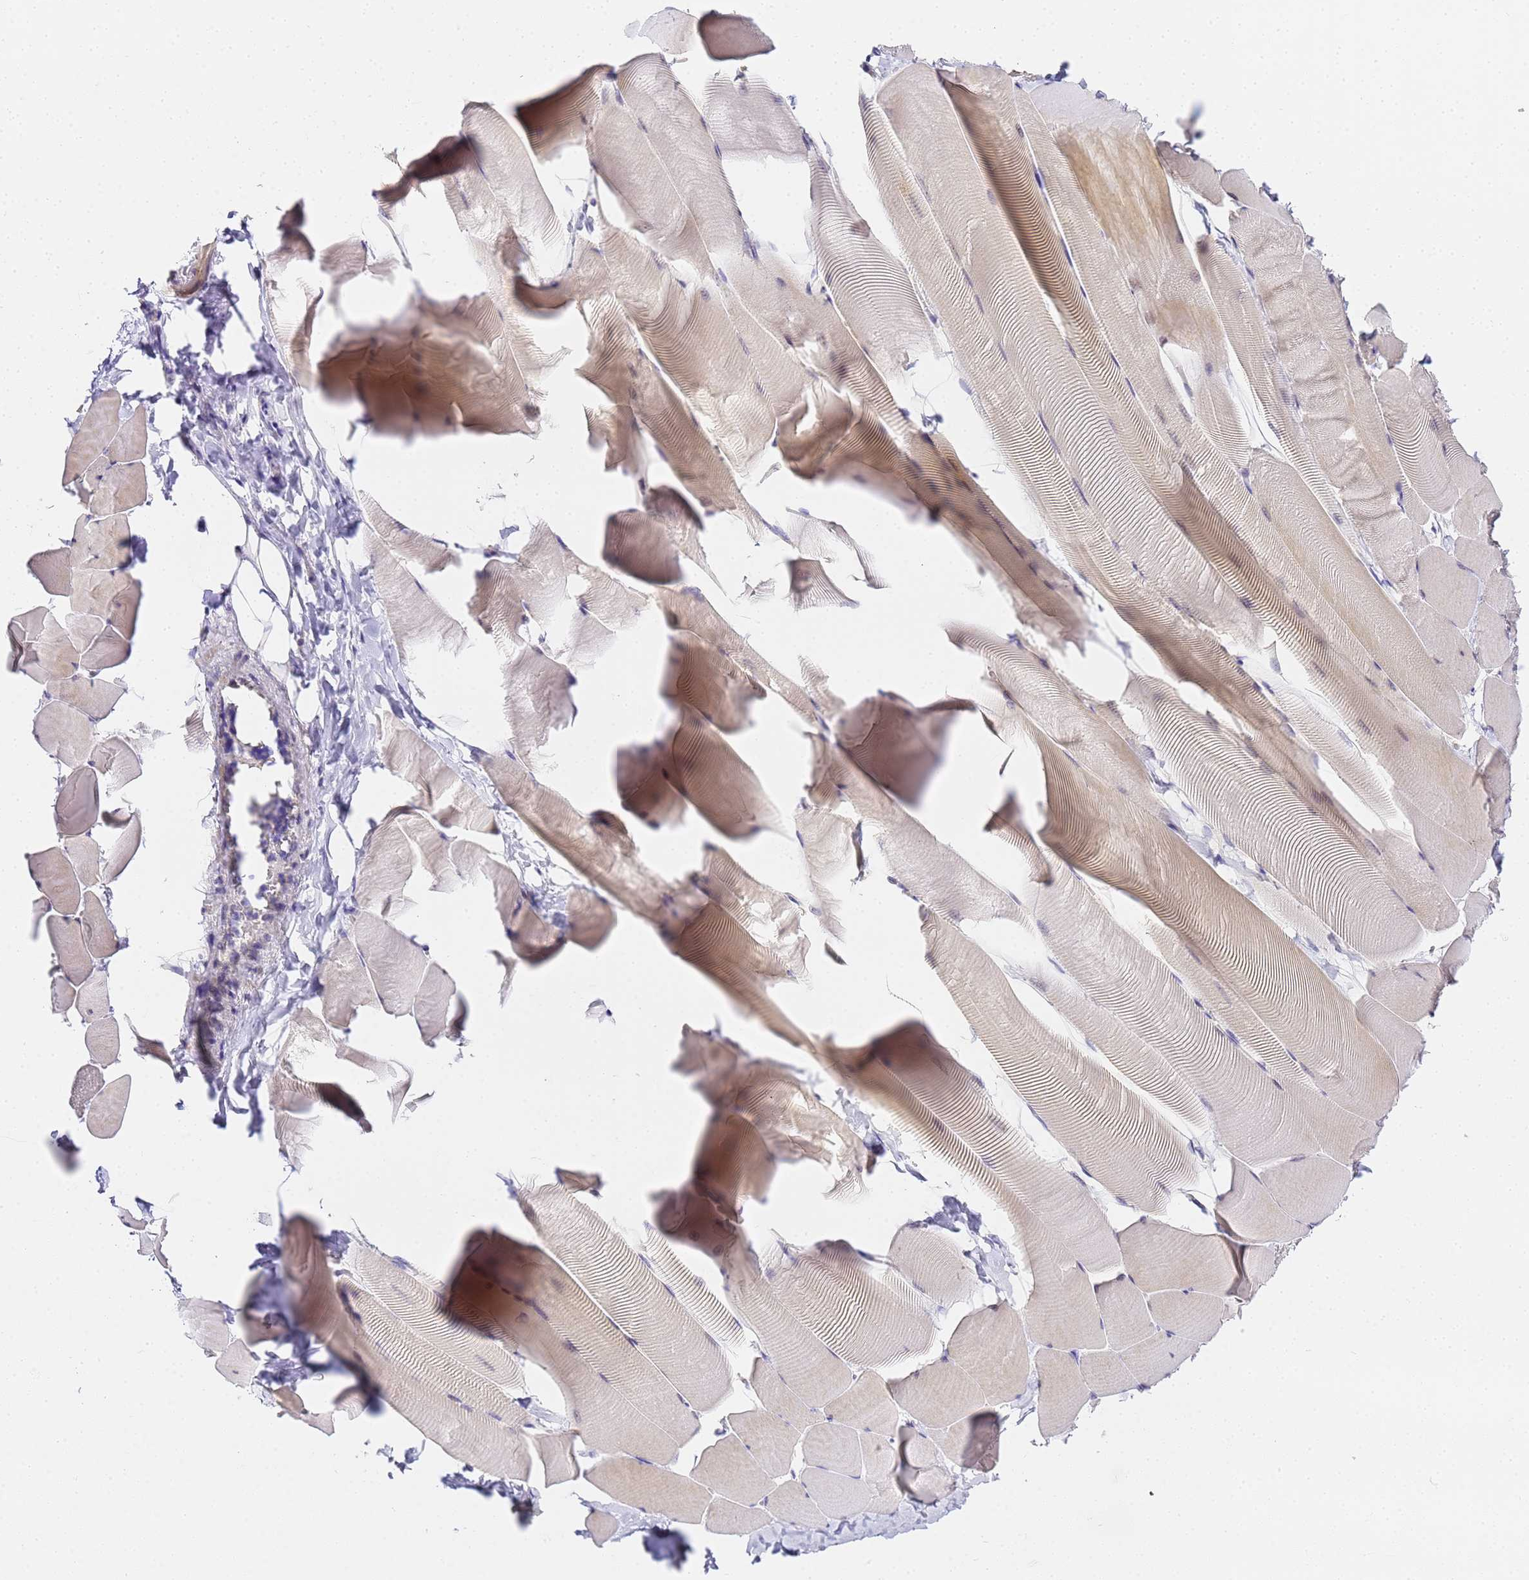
{"staining": {"intensity": "moderate", "quantity": "<25%", "location": "cytoplasmic/membranous,nuclear"}, "tissue": "skeletal muscle", "cell_type": "Myocytes", "image_type": "normal", "snomed": [{"axis": "morphology", "description": "Normal tissue, NOS"}, {"axis": "topography", "description": "Skeletal muscle"}], "caption": "Benign skeletal muscle demonstrates moderate cytoplasmic/membranous,nuclear staining in approximately <25% of myocytes.", "gene": "LSM3", "patient": {"sex": "male", "age": 25}}